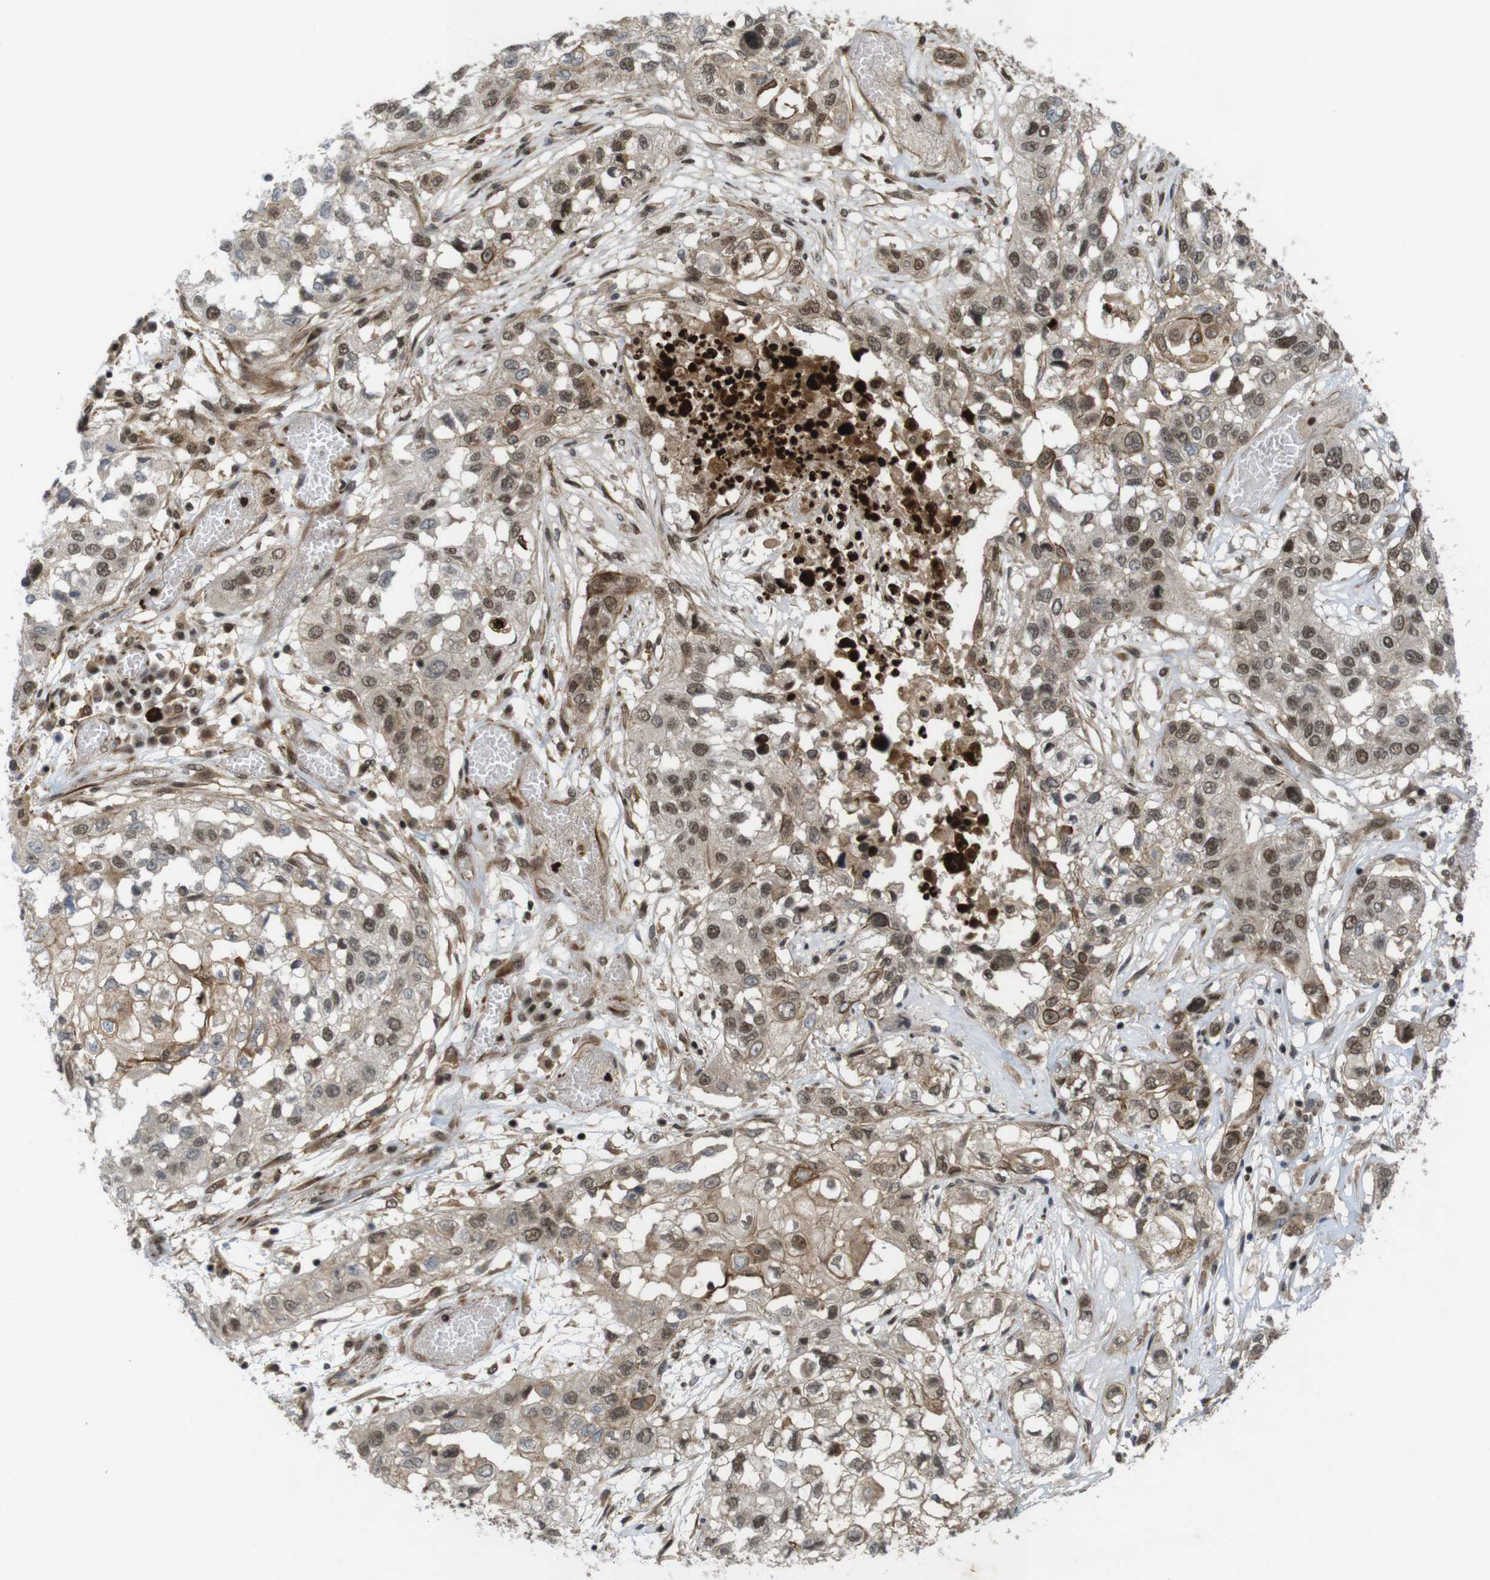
{"staining": {"intensity": "moderate", "quantity": ">75%", "location": "cytoplasmic/membranous,nuclear"}, "tissue": "lung cancer", "cell_type": "Tumor cells", "image_type": "cancer", "snomed": [{"axis": "morphology", "description": "Squamous cell carcinoma, NOS"}, {"axis": "topography", "description": "Lung"}], "caption": "Approximately >75% of tumor cells in lung cancer demonstrate moderate cytoplasmic/membranous and nuclear protein expression as visualized by brown immunohistochemical staining.", "gene": "SP2", "patient": {"sex": "male", "age": 71}}